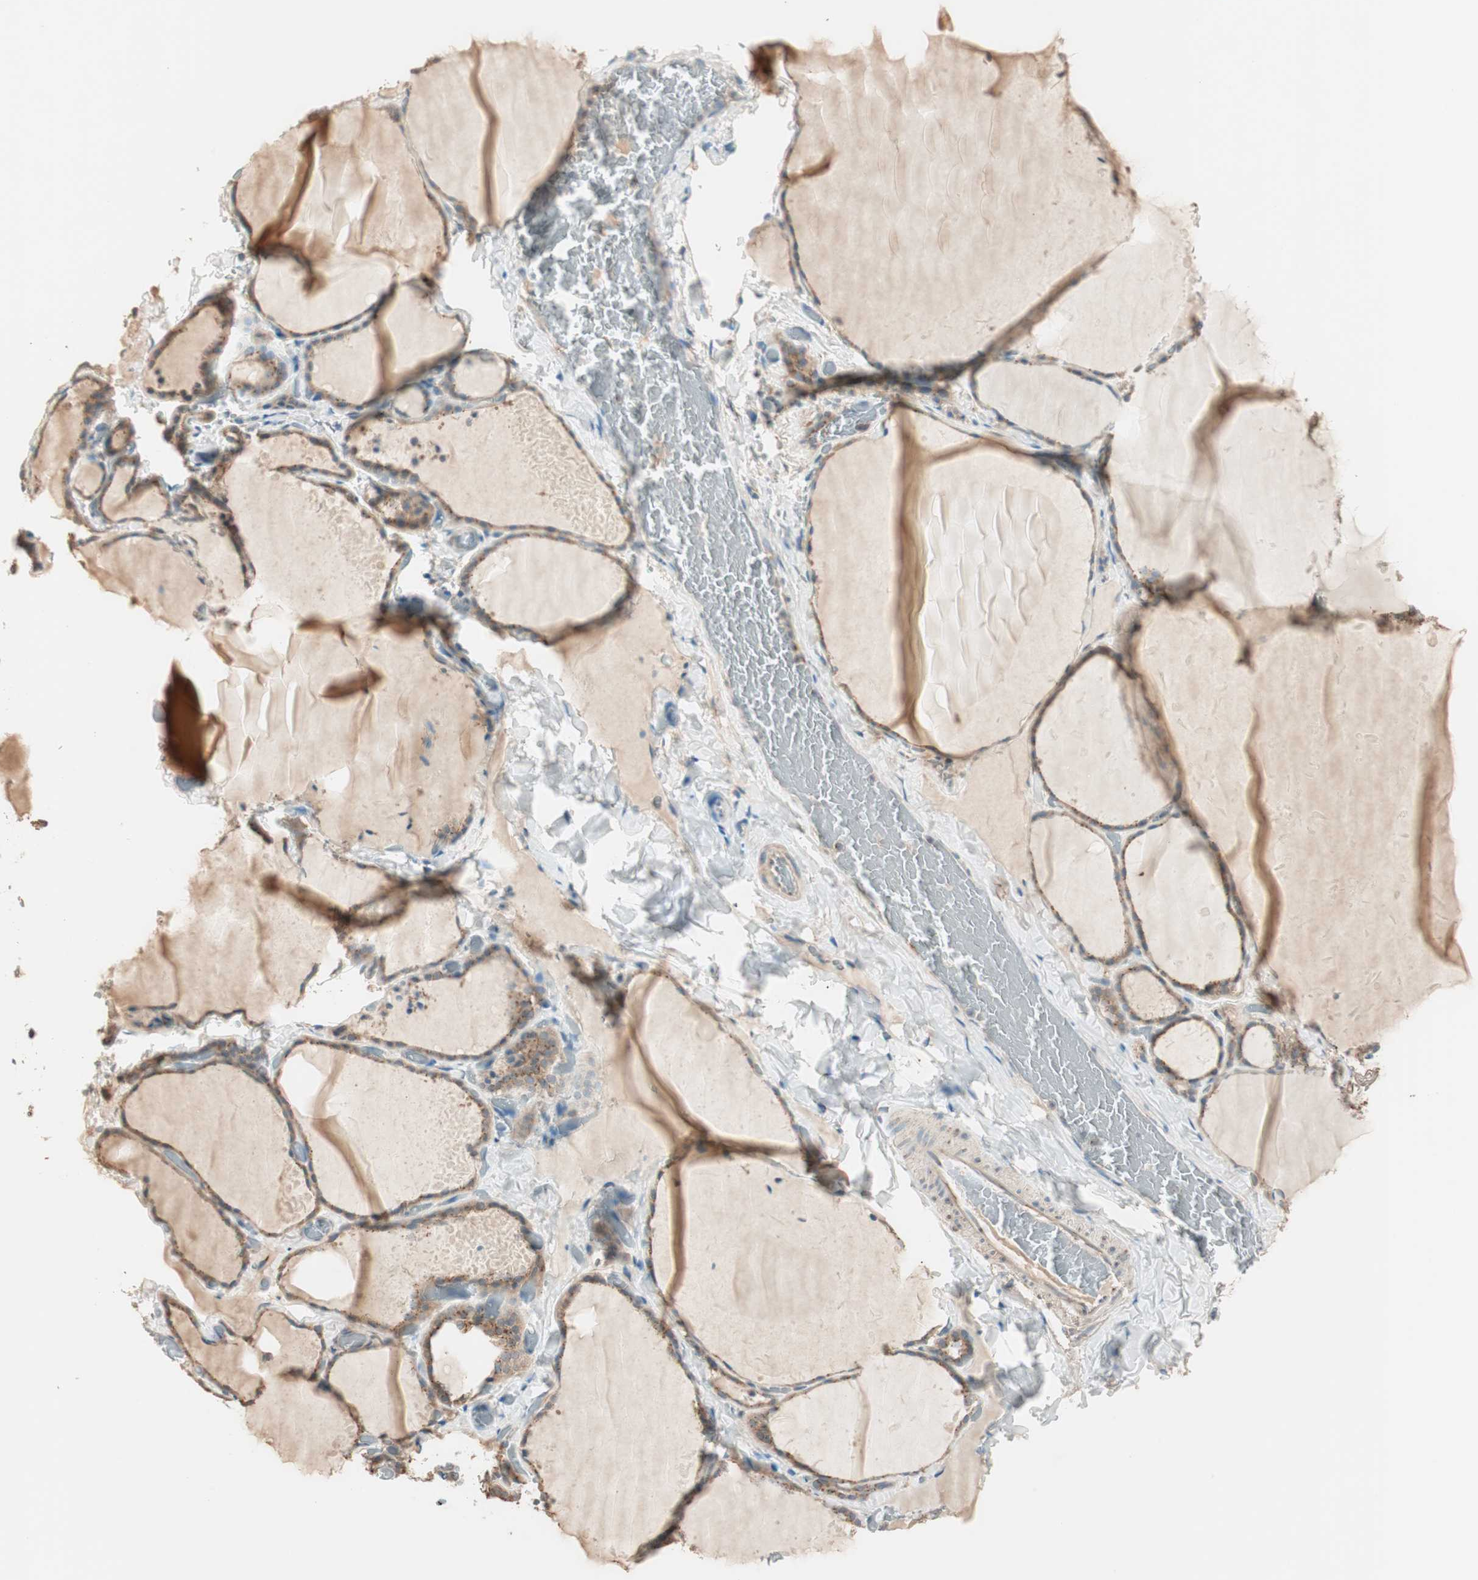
{"staining": {"intensity": "moderate", "quantity": ">75%", "location": "cytoplasmic/membranous"}, "tissue": "thyroid gland", "cell_type": "Glandular cells", "image_type": "normal", "snomed": [{"axis": "morphology", "description": "Normal tissue, NOS"}, {"axis": "topography", "description": "Thyroid gland"}], "caption": "IHC histopathology image of benign thyroid gland: thyroid gland stained using IHC exhibits medium levels of moderate protein expression localized specifically in the cytoplasmic/membranous of glandular cells, appearing as a cytoplasmic/membranous brown color.", "gene": "SEC16A", "patient": {"sex": "female", "age": 22}}